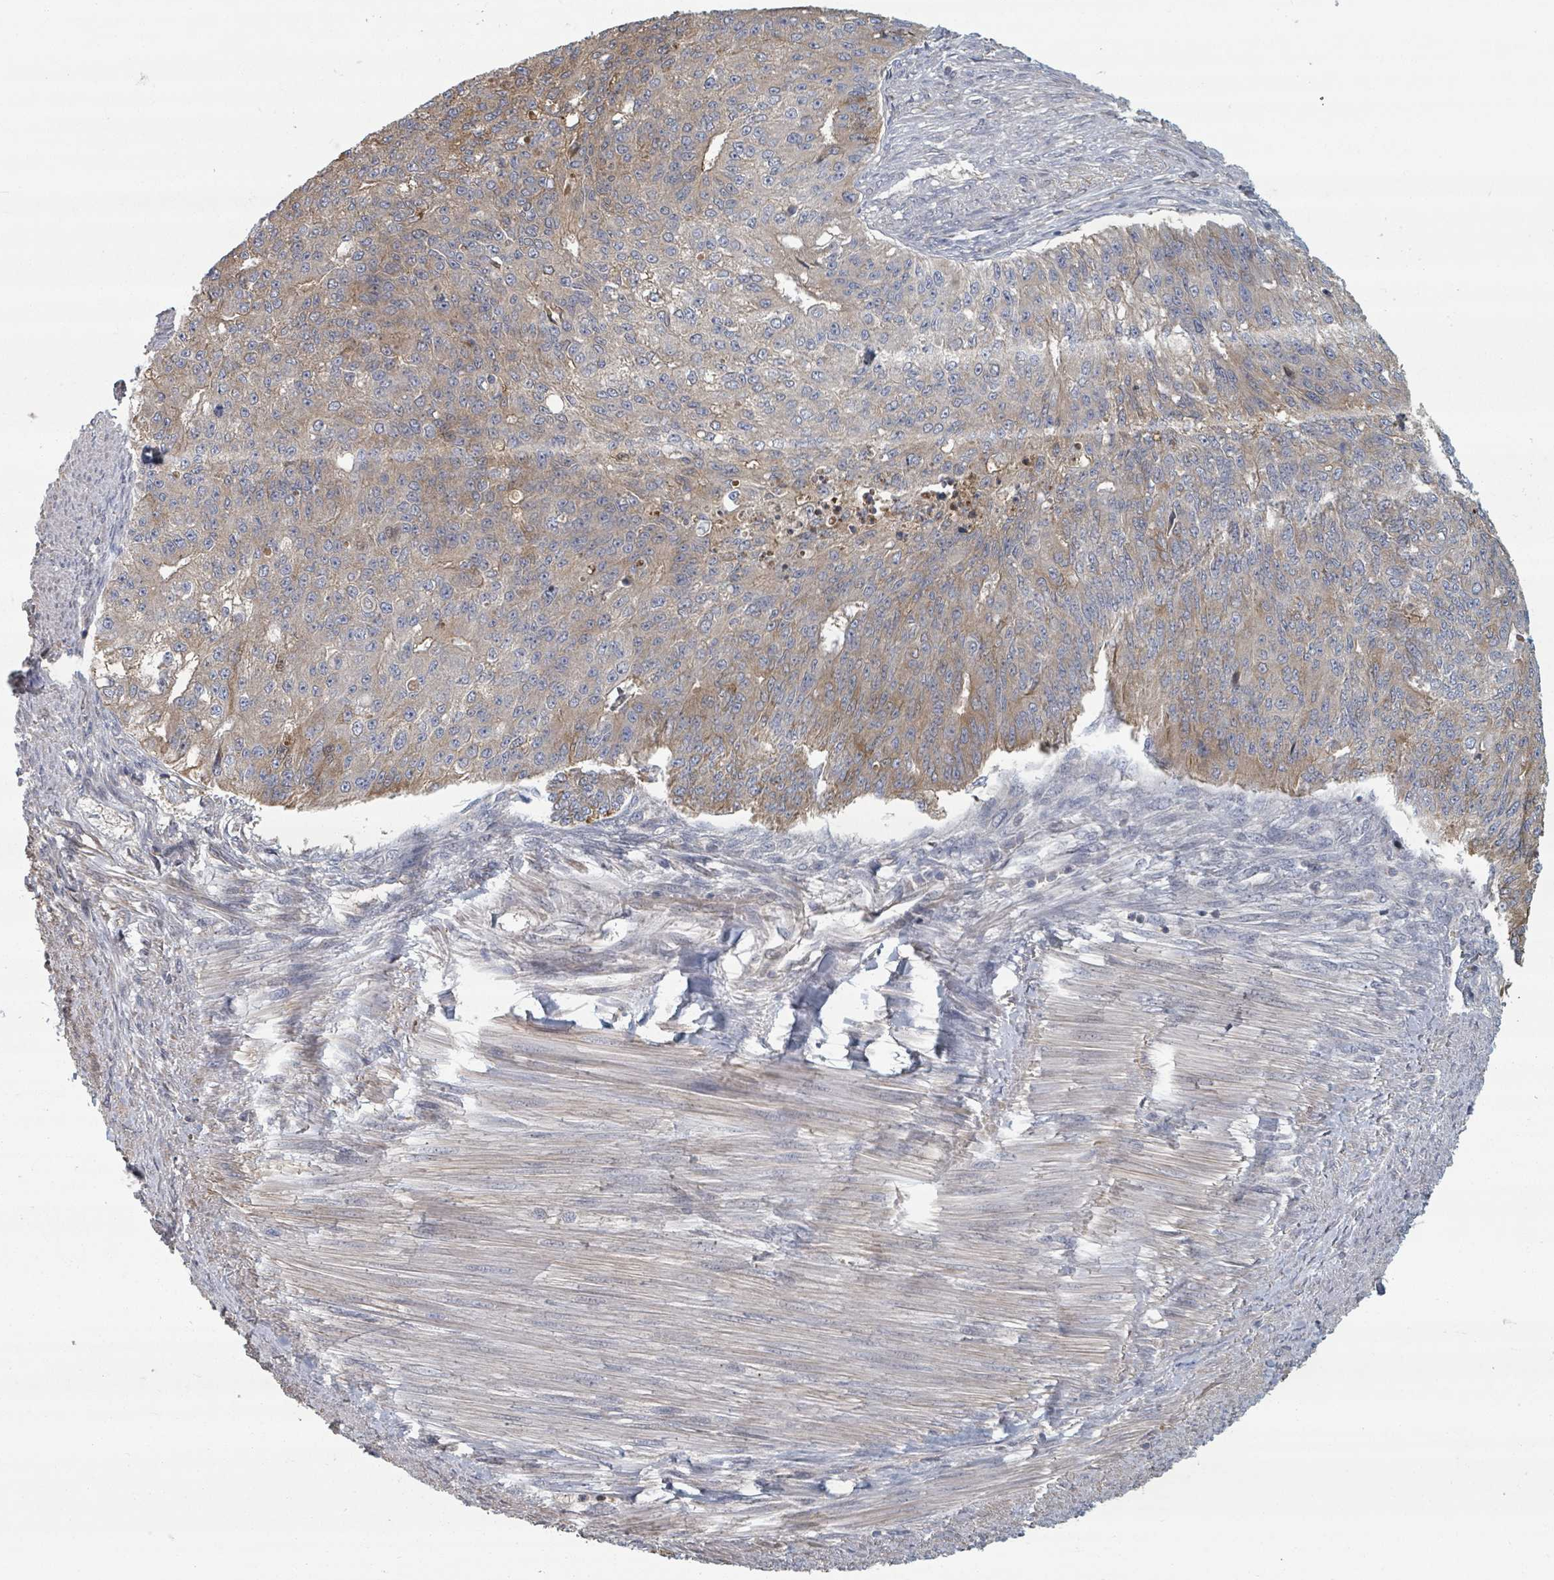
{"staining": {"intensity": "weak", "quantity": "25%-75%", "location": "cytoplasmic/membranous"}, "tissue": "endometrial cancer", "cell_type": "Tumor cells", "image_type": "cancer", "snomed": [{"axis": "morphology", "description": "Adenocarcinoma, NOS"}, {"axis": "topography", "description": "Endometrium"}], "caption": "The histopathology image exhibits immunohistochemical staining of endometrial cancer. There is weak cytoplasmic/membranous expression is appreciated in approximately 25%-75% of tumor cells. Ihc stains the protein in brown and the nuclei are stained blue.", "gene": "GABBR1", "patient": {"sex": "female", "age": 32}}